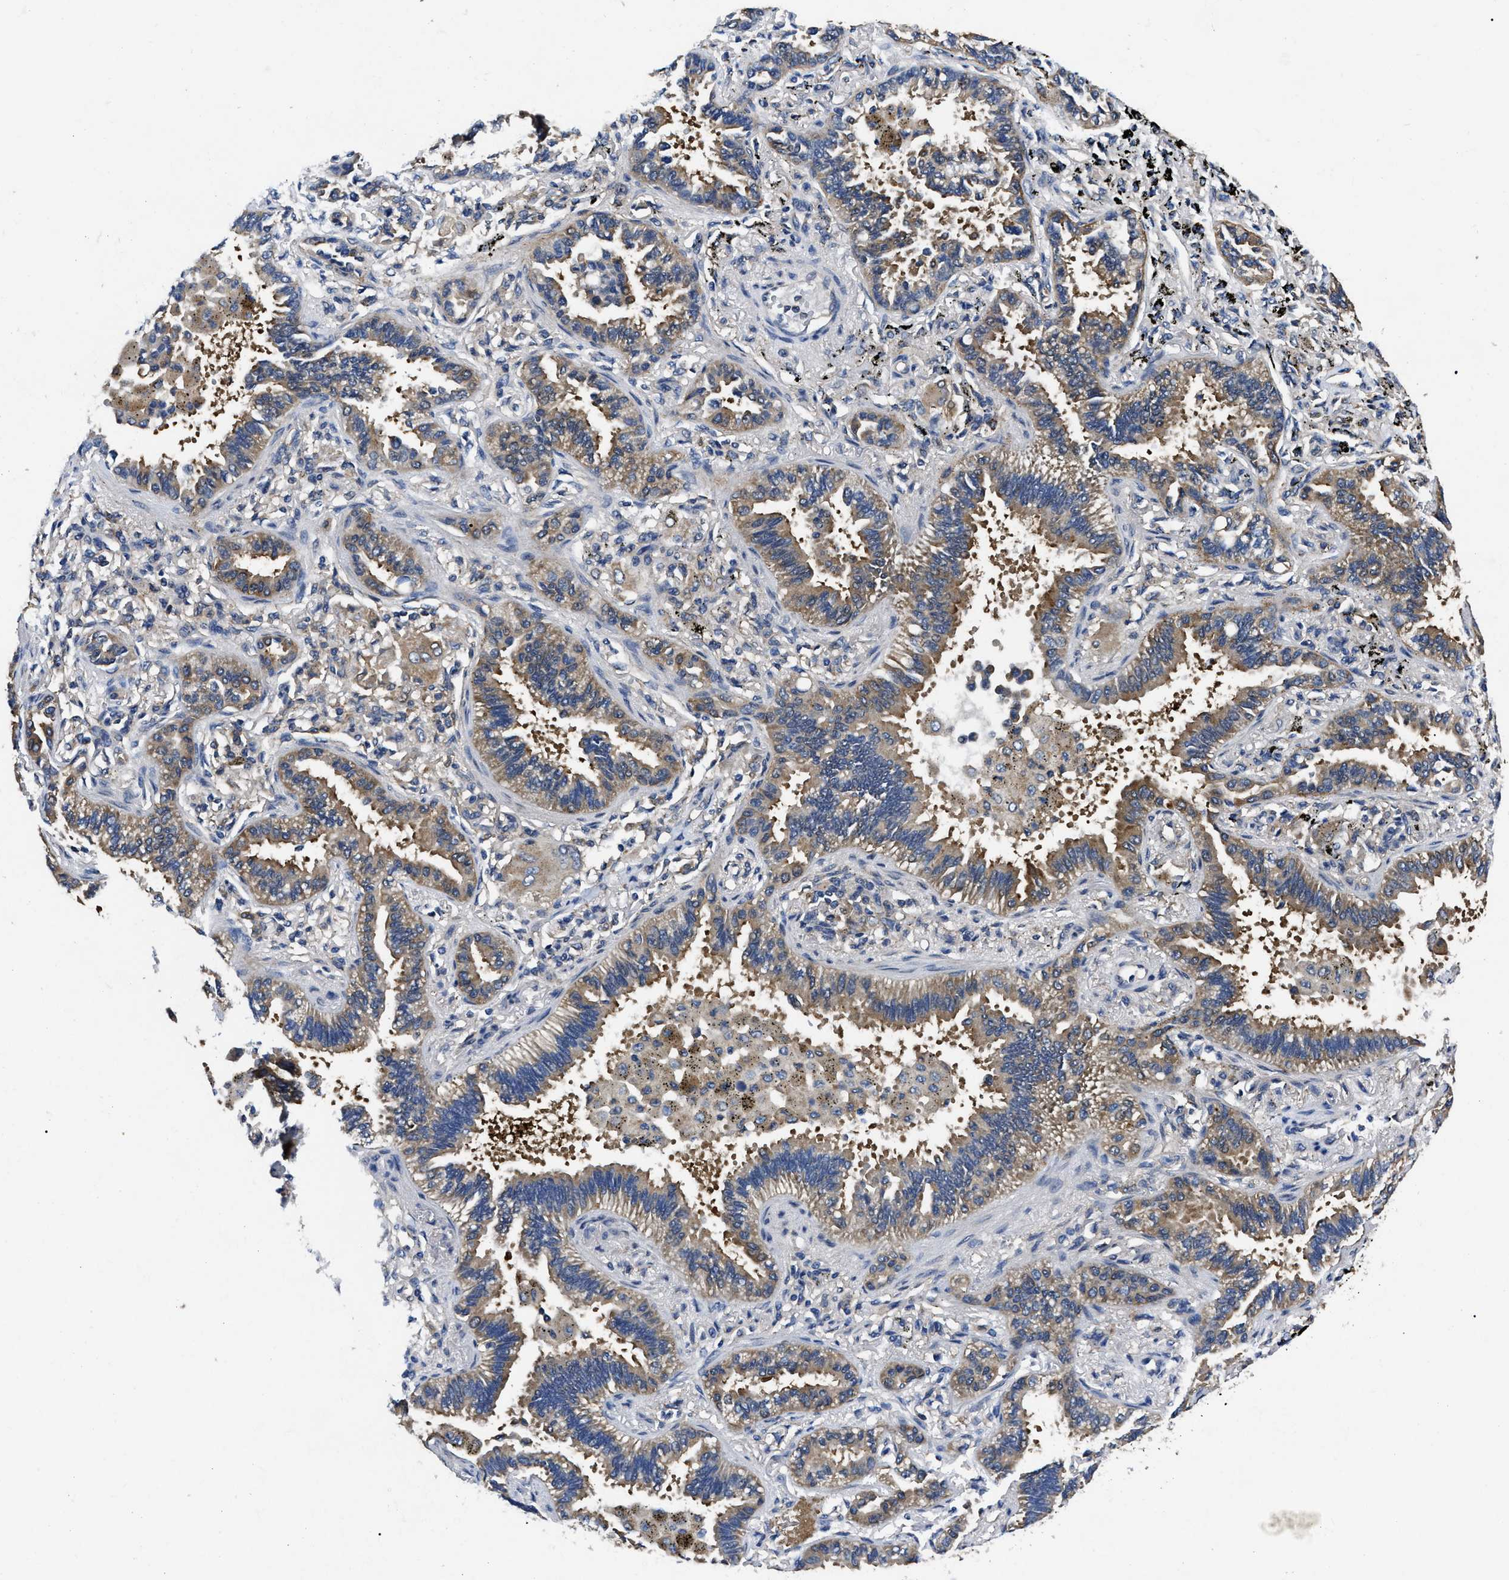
{"staining": {"intensity": "moderate", "quantity": ">75%", "location": "cytoplasmic/membranous"}, "tissue": "lung cancer", "cell_type": "Tumor cells", "image_type": "cancer", "snomed": [{"axis": "morphology", "description": "Normal tissue, NOS"}, {"axis": "morphology", "description": "Adenocarcinoma, NOS"}, {"axis": "topography", "description": "Lung"}], "caption": "A brown stain shows moderate cytoplasmic/membranous expression of a protein in human adenocarcinoma (lung) tumor cells.", "gene": "GET4", "patient": {"sex": "male", "age": 59}}